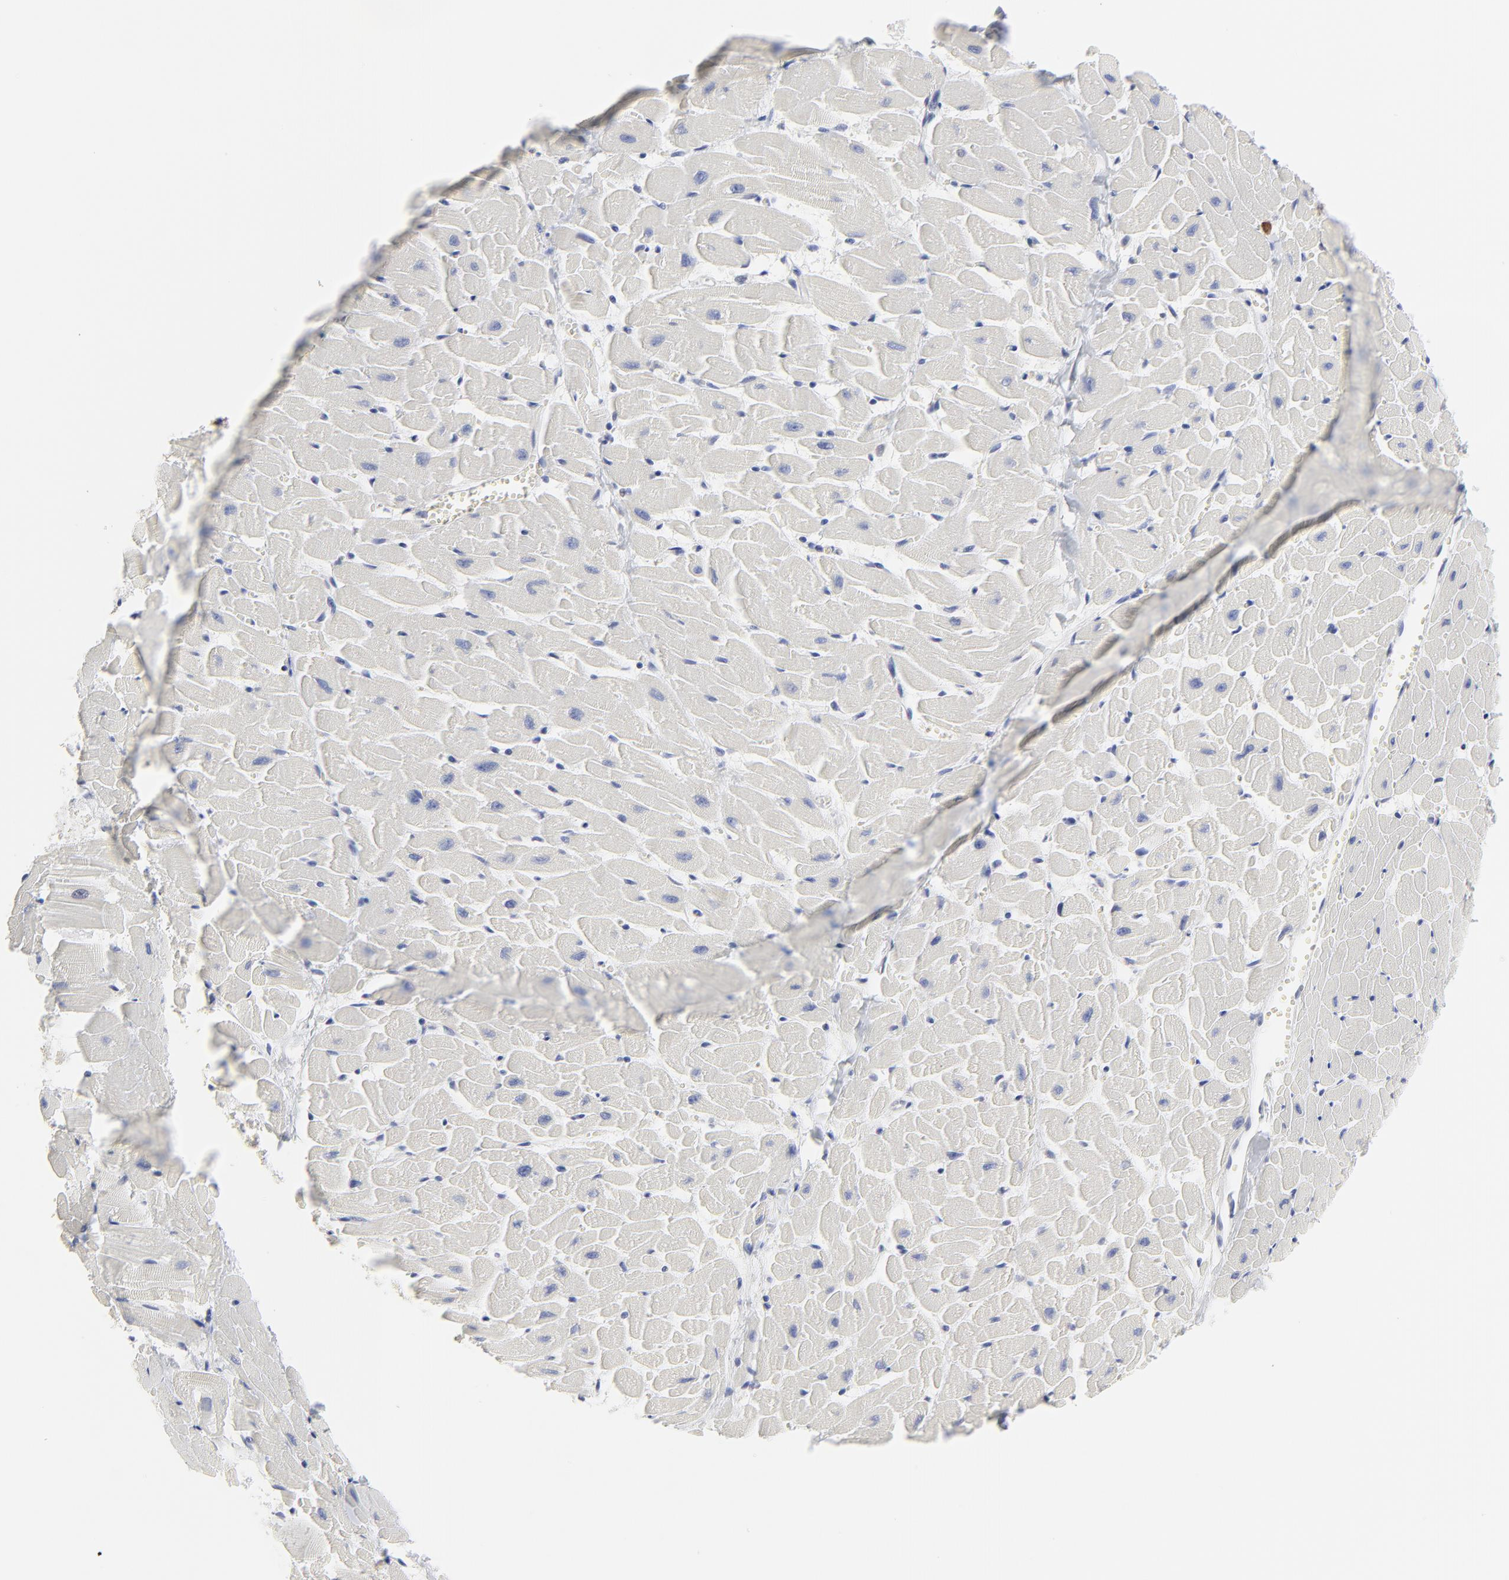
{"staining": {"intensity": "negative", "quantity": "none", "location": "none"}, "tissue": "heart muscle", "cell_type": "Cardiomyocytes", "image_type": "normal", "snomed": [{"axis": "morphology", "description": "Normal tissue, NOS"}, {"axis": "topography", "description": "Heart"}], "caption": "Image shows no protein positivity in cardiomyocytes of unremarkable heart muscle. (DAB (3,3'-diaminobenzidine) immunohistochemistry (IHC) with hematoxylin counter stain).", "gene": "TRIM22", "patient": {"sex": "female", "age": 19}}